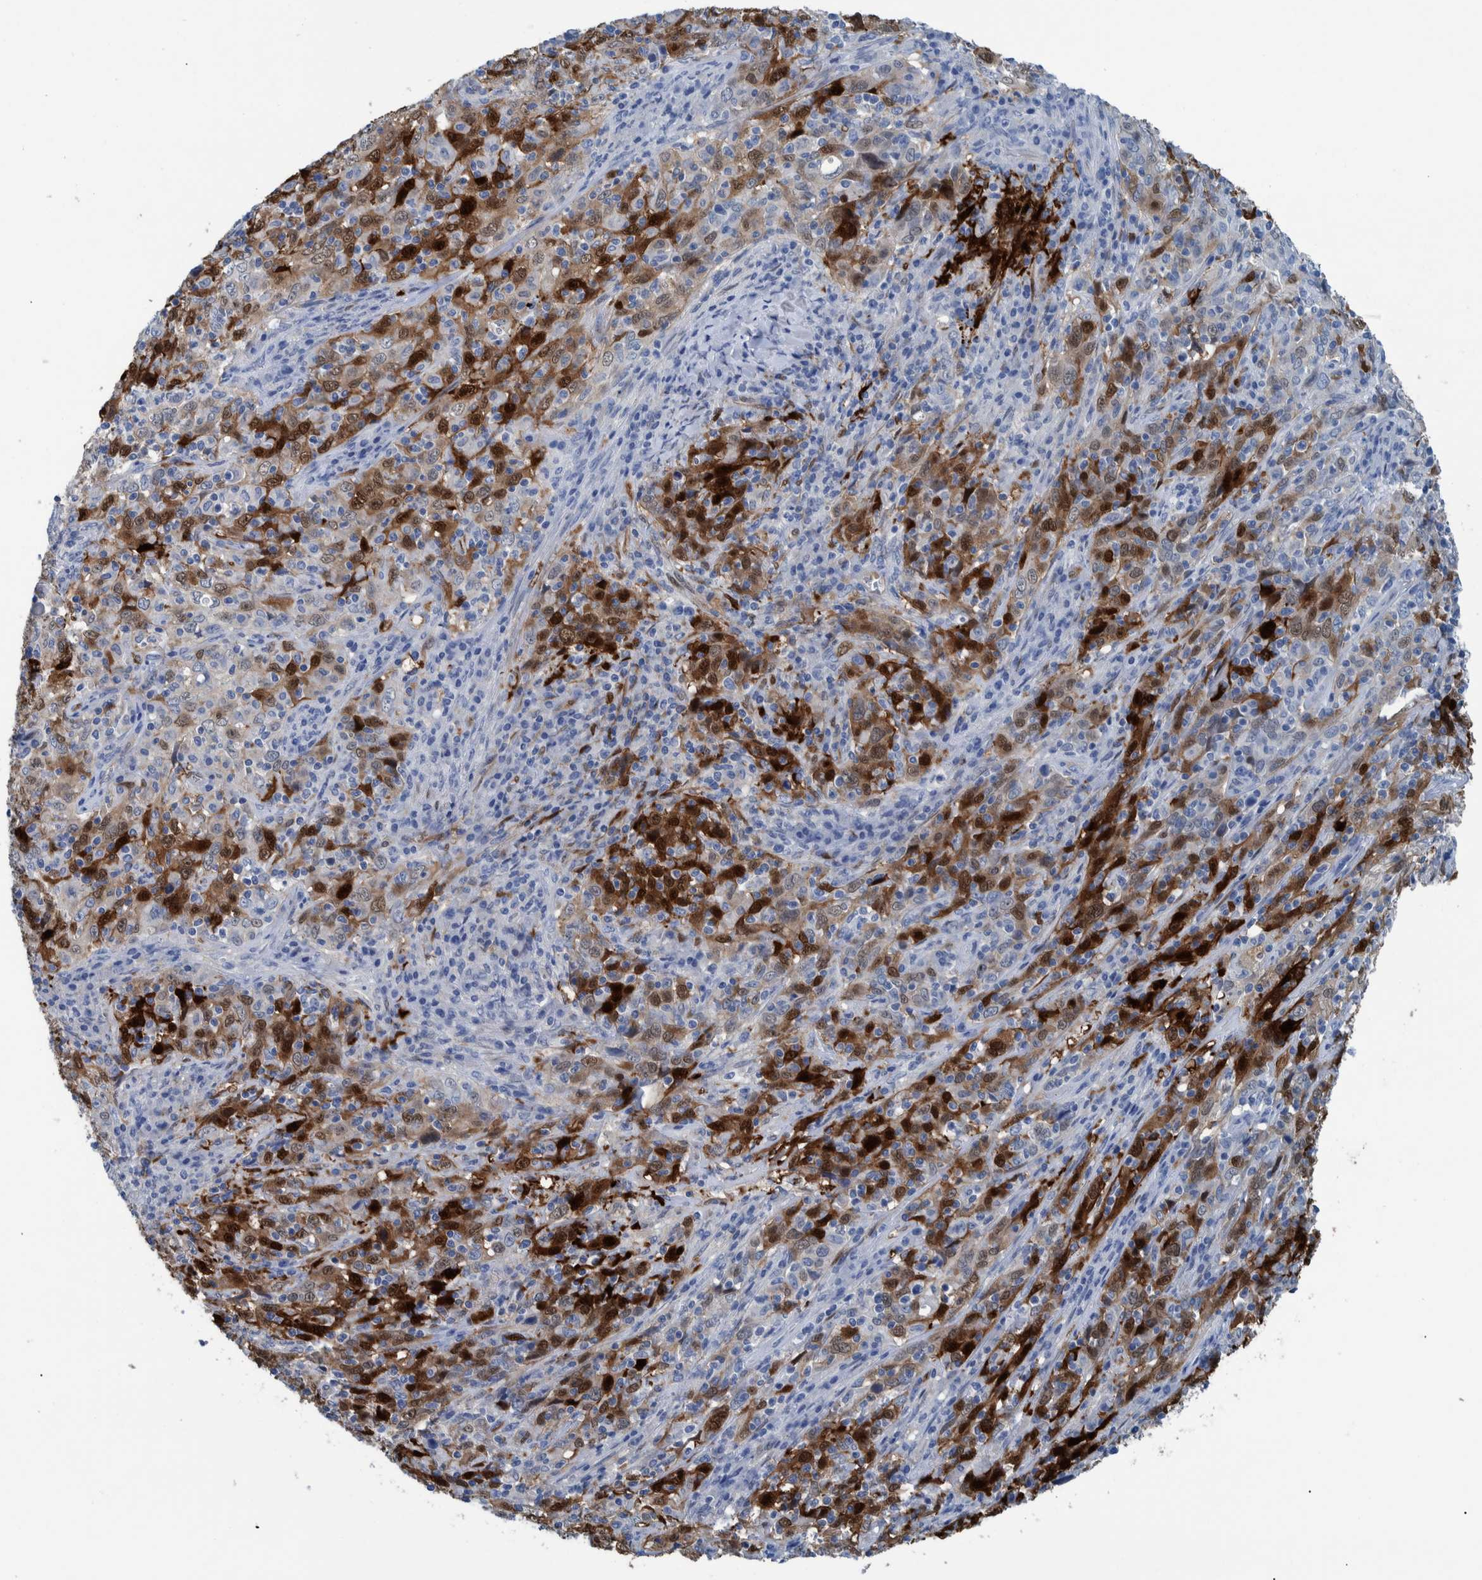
{"staining": {"intensity": "strong", "quantity": "25%-75%", "location": "cytoplasmic/membranous,nuclear"}, "tissue": "cervical cancer", "cell_type": "Tumor cells", "image_type": "cancer", "snomed": [{"axis": "morphology", "description": "Squamous cell carcinoma, NOS"}, {"axis": "topography", "description": "Cervix"}], "caption": "There is high levels of strong cytoplasmic/membranous and nuclear staining in tumor cells of cervical cancer, as demonstrated by immunohistochemical staining (brown color).", "gene": "IDO1", "patient": {"sex": "female", "age": 46}}